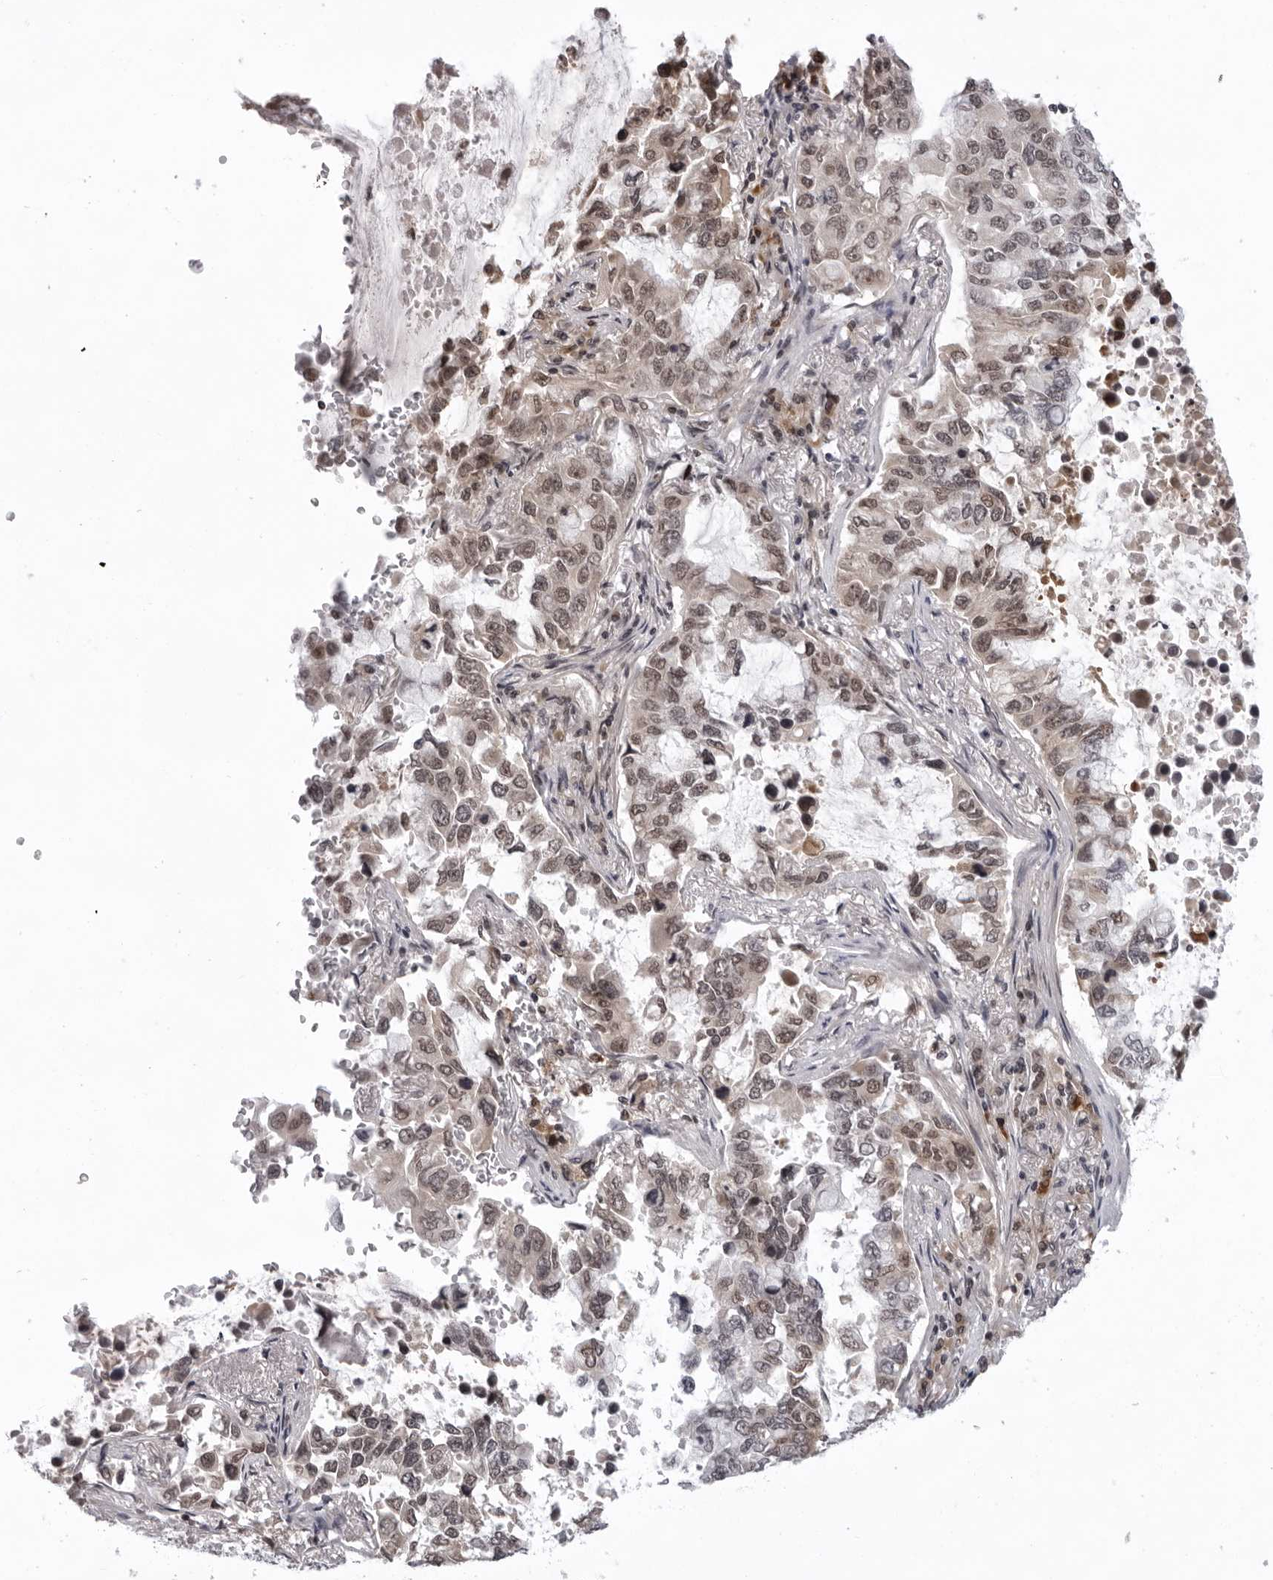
{"staining": {"intensity": "moderate", "quantity": "25%-75%", "location": "nuclear"}, "tissue": "lung cancer", "cell_type": "Tumor cells", "image_type": "cancer", "snomed": [{"axis": "morphology", "description": "Adenocarcinoma, NOS"}, {"axis": "topography", "description": "Lung"}], "caption": "Brown immunohistochemical staining in human lung adenocarcinoma reveals moderate nuclear expression in approximately 25%-75% of tumor cells.", "gene": "EXOSC10", "patient": {"sex": "male", "age": 64}}